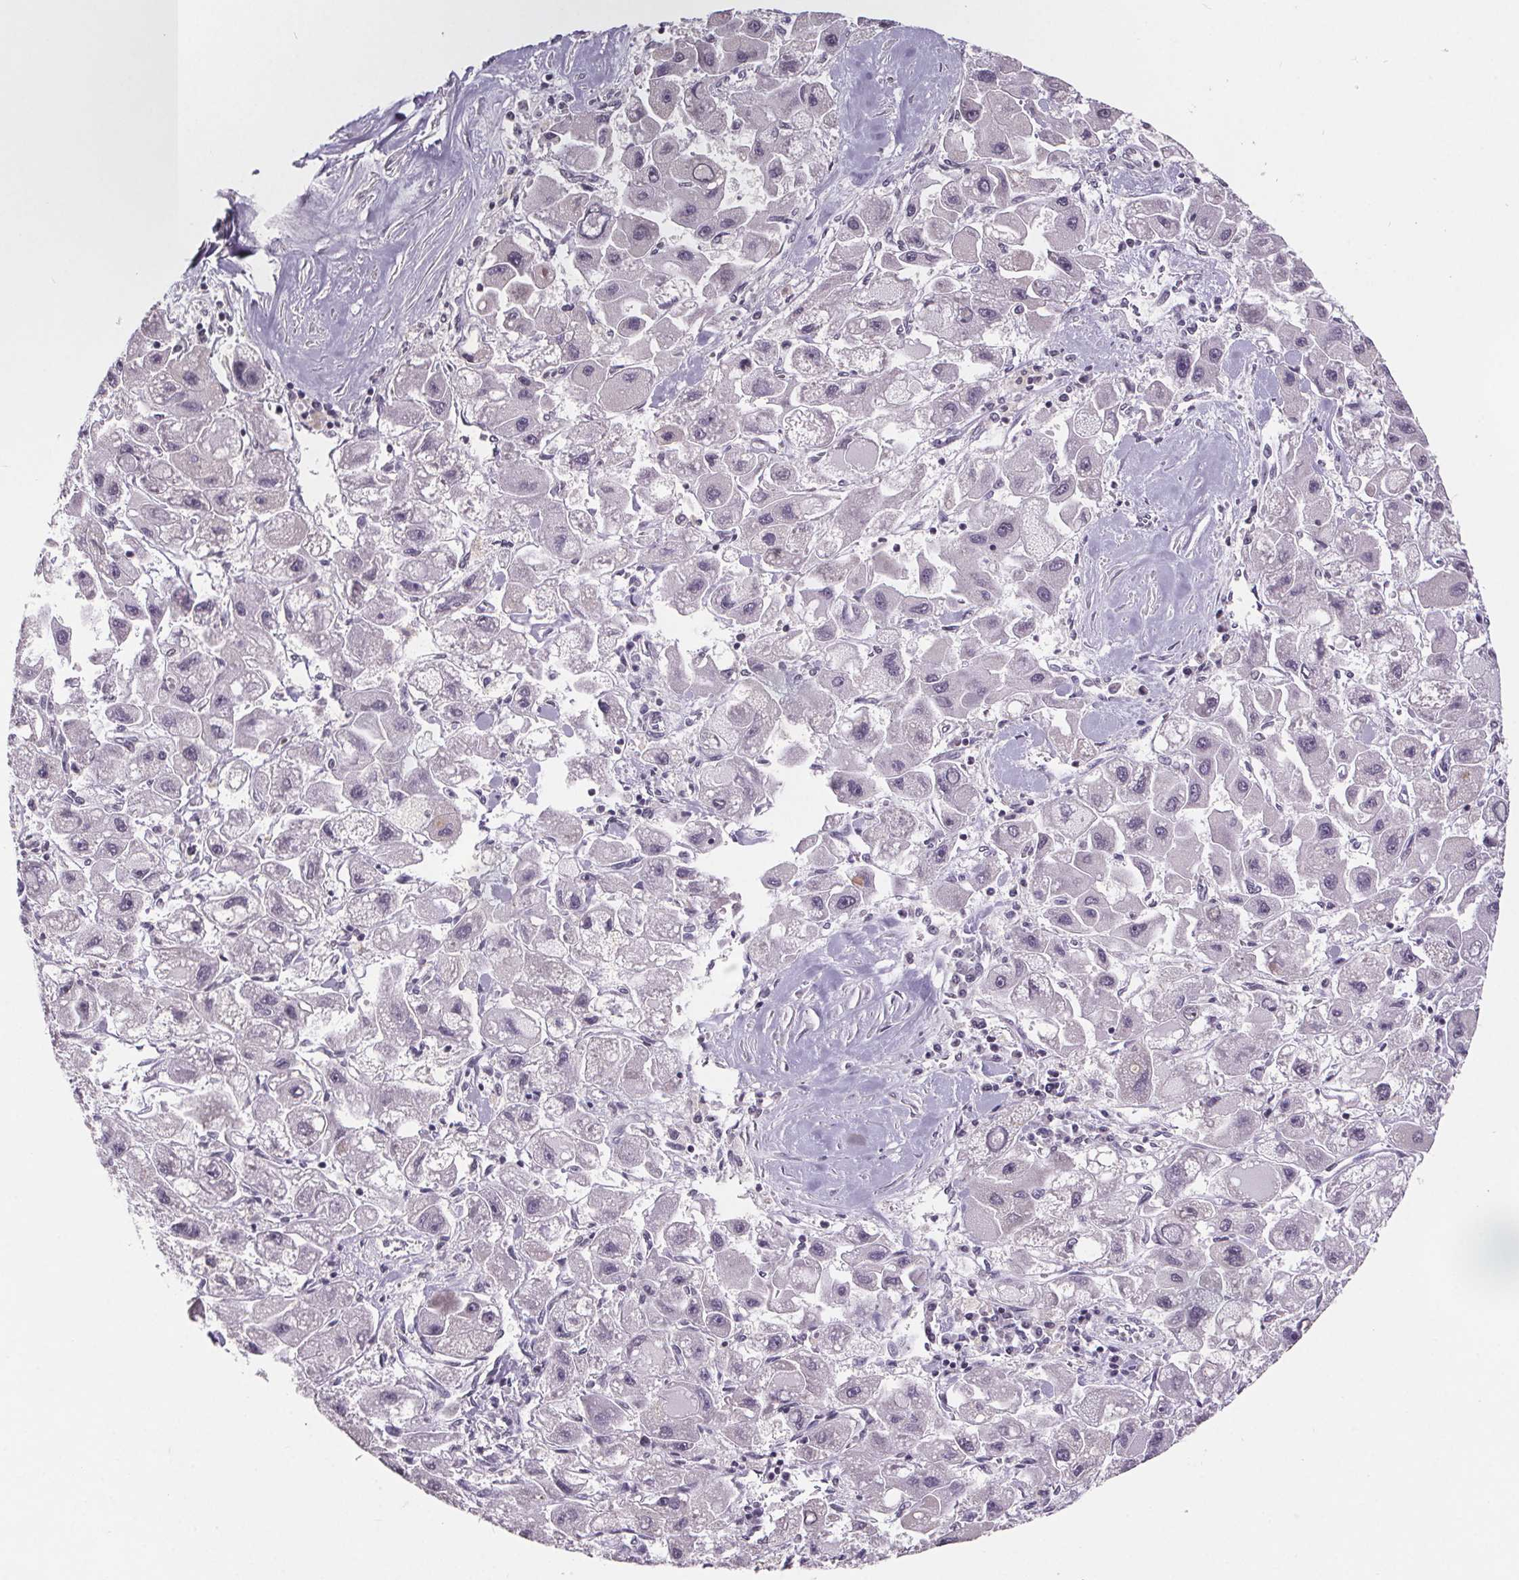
{"staining": {"intensity": "negative", "quantity": "none", "location": "none"}, "tissue": "liver cancer", "cell_type": "Tumor cells", "image_type": "cancer", "snomed": [{"axis": "morphology", "description": "Carcinoma, Hepatocellular, NOS"}, {"axis": "topography", "description": "Liver"}], "caption": "Tumor cells are negative for brown protein staining in liver cancer (hepatocellular carcinoma).", "gene": "NKX6-1", "patient": {"sex": "male", "age": 24}}